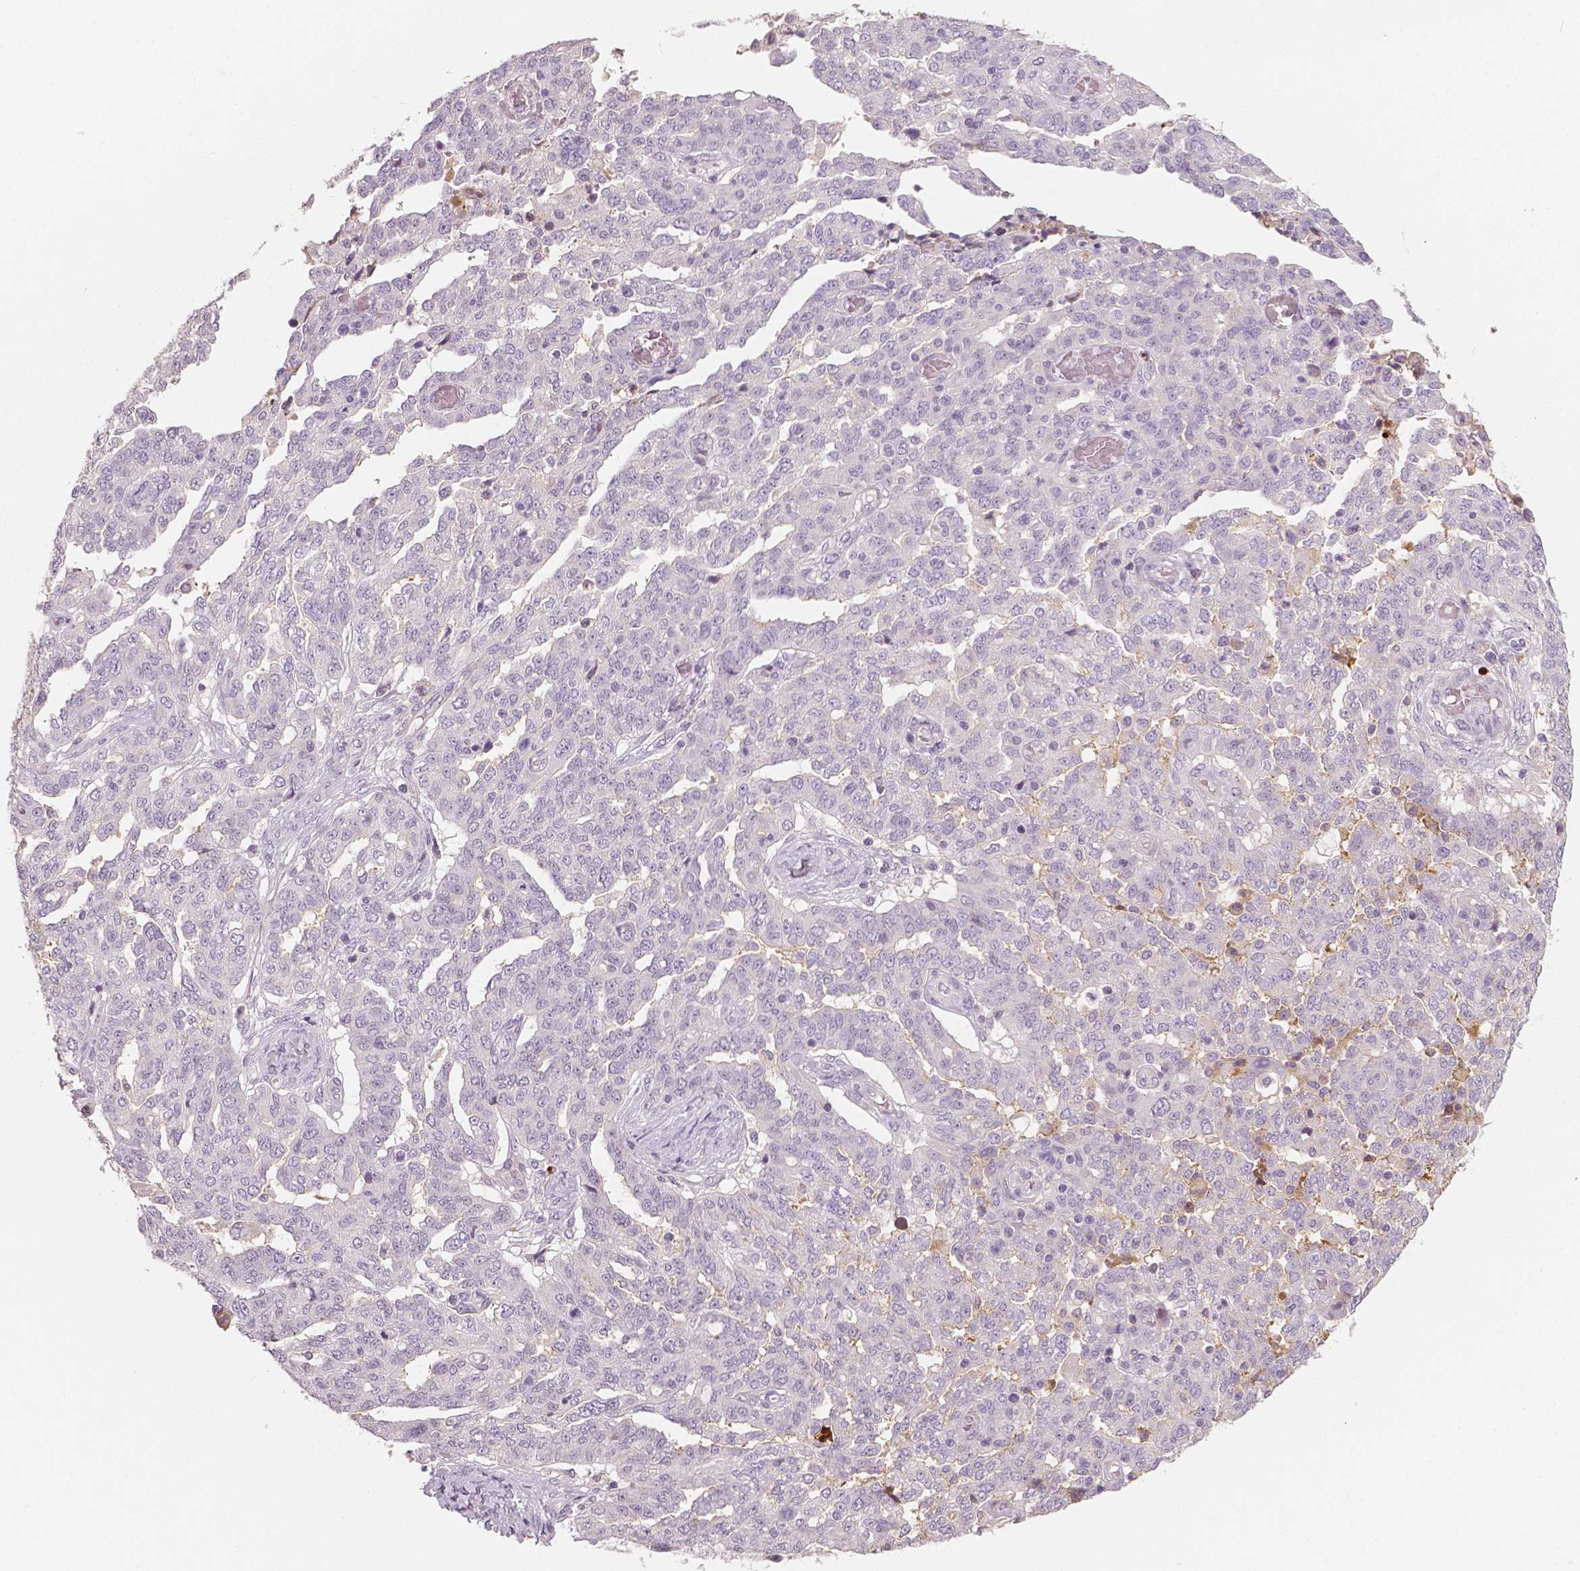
{"staining": {"intensity": "negative", "quantity": "none", "location": "none"}, "tissue": "ovarian cancer", "cell_type": "Tumor cells", "image_type": "cancer", "snomed": [{"axis": "morphology", "description": "Cystadenocarcinoma, serous, NOS"}, {"axis": "topography", "description": "Ovary"}], "caption": "Human ovarian cancer (serous cystadenocarcinoma) stained for a protein using IHC reveals no positivity in tumor cells.", "gene": "APOA4", "patient": {"sex": "female", "age": 67}}